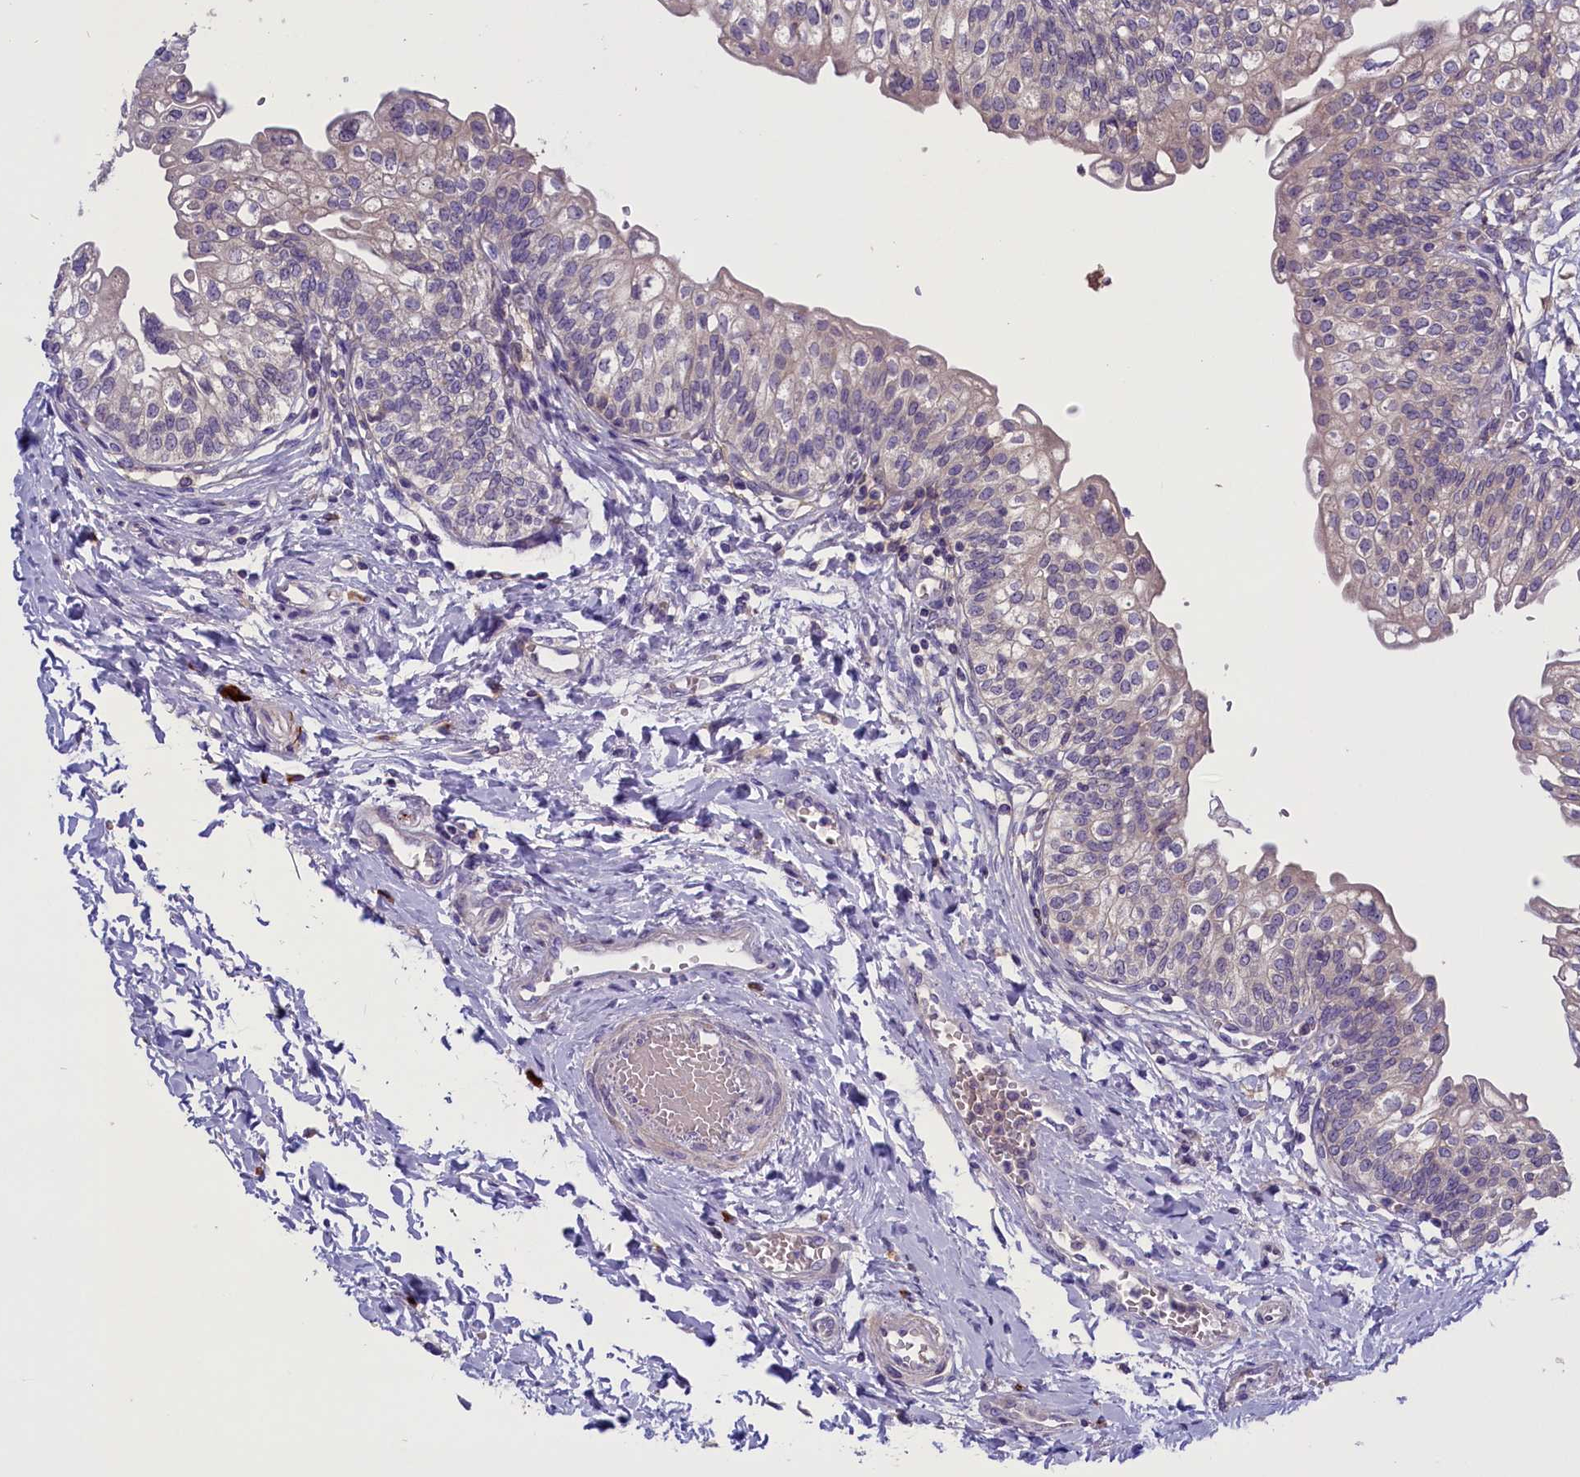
{"staining": {"intensity": "weak", "quantity": "25%-75%", "location": "cytoplasmic/membranous"}, "tissue": "urinary bladder", "cell_type": "Urothelial cells", "image_type": "normal", "snomed": [{"axis": "morphology", "description": "Normal tissue, NOS"}, {"axis": "topography", "description": "Urinary bladder"}], "caption": "Immunohistochemical staining of normal urinary bladder demonstrates low levels of weak cytoplasmic/membranous staining in approximately 25%-75% of urothelial cells.", "gene": "ENPP6", "patient": {"sex": "male", "age": 55}}